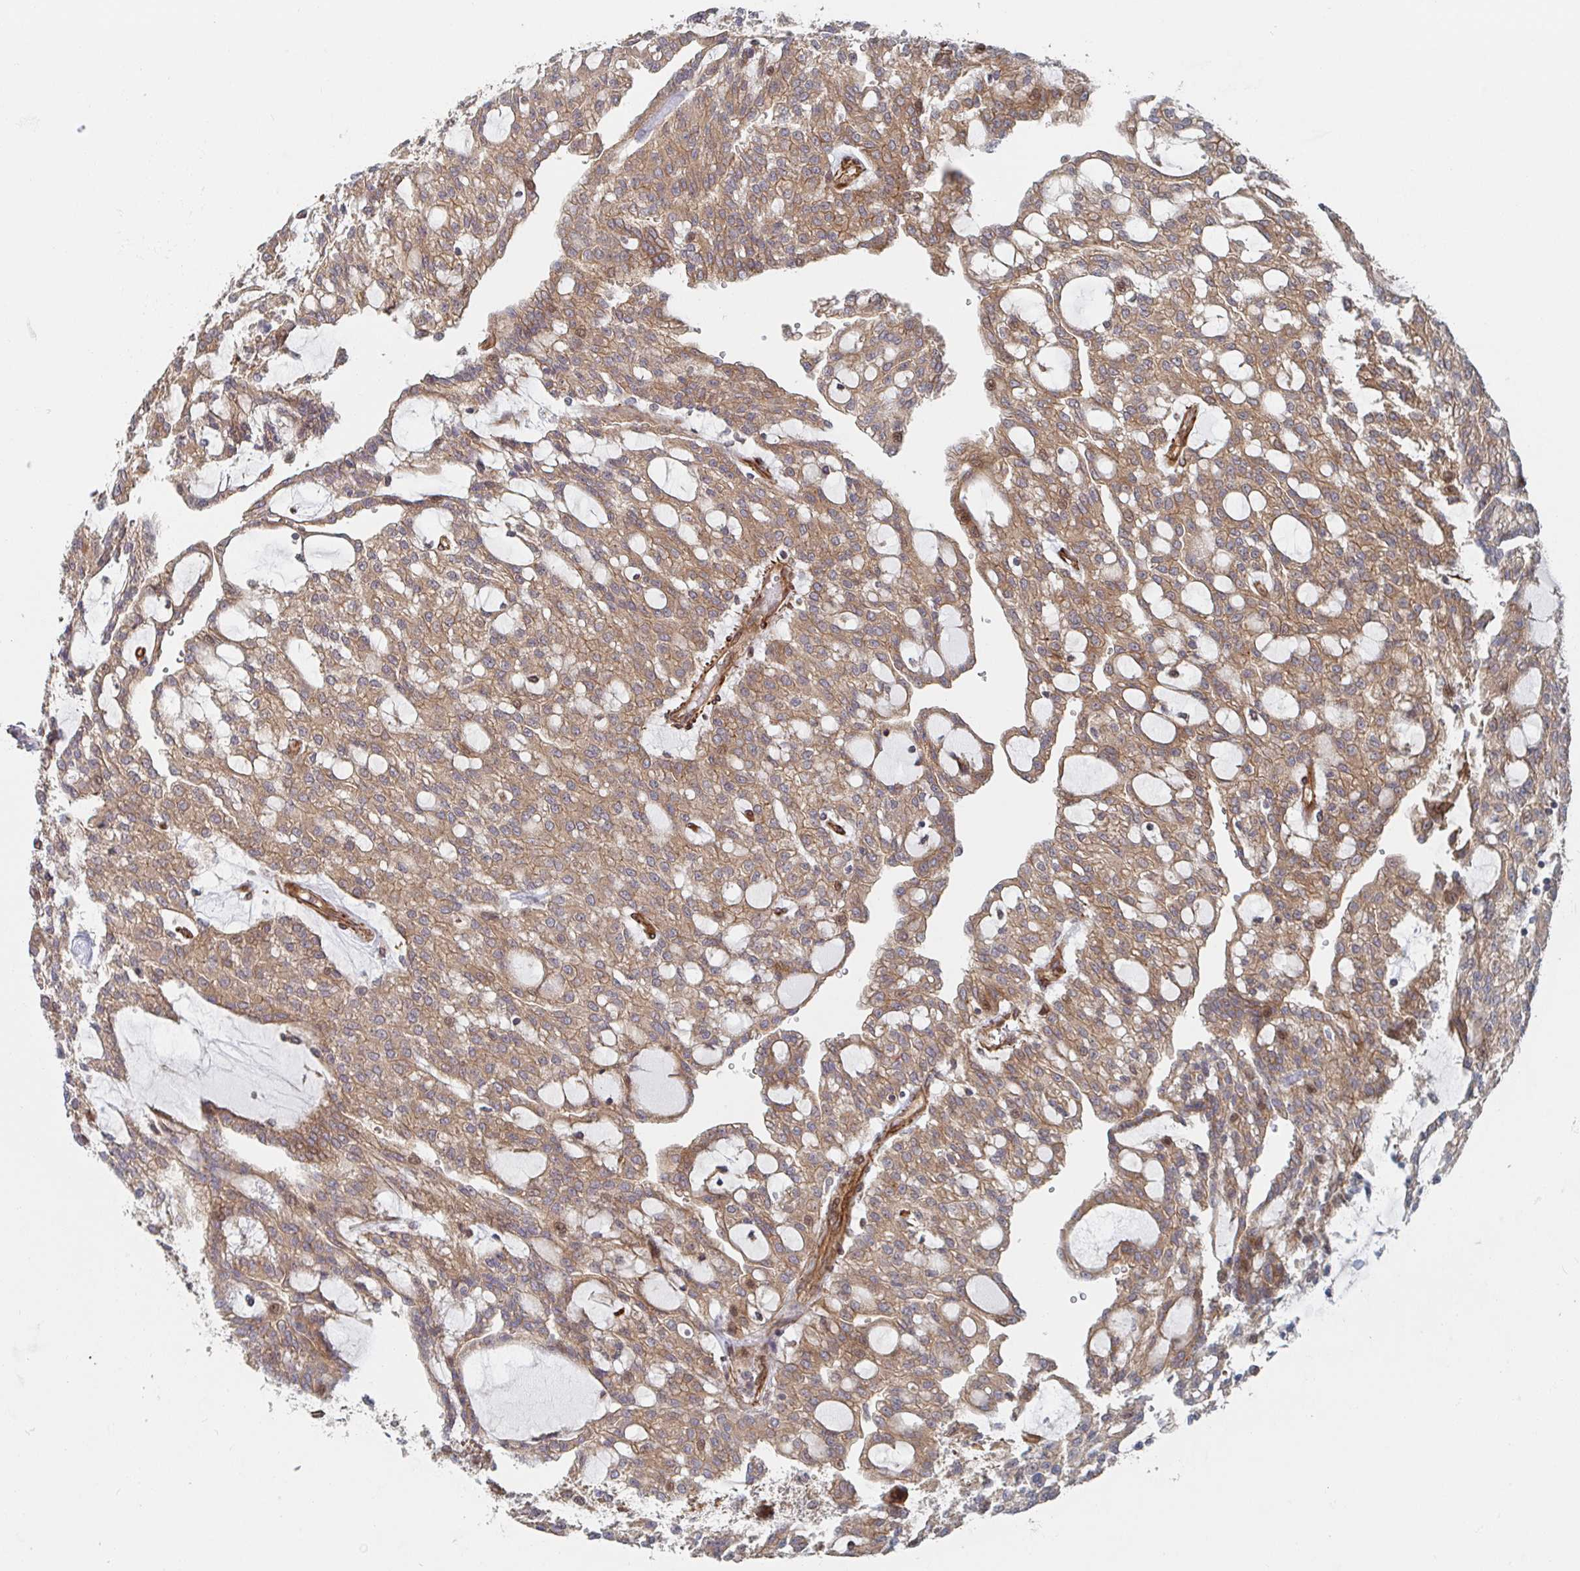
{"staining": {"intensity": "moderate", "quantity": ">75%", "location": "cytoplasmic/membranous"}, "tissue": "renal cancer", "cell_type": "Tumor cells", "image_type": "cancer", "snomed": [{"axis": "morphology", "description": "Adenocarcinoma, NOS"}, {"axis": "topography", "description": "Kidney"}], "caption": "Immunohistochemistry of human renal cancer reveals medium levels of moderate cytoplasmic/membranous staining in about >75% of tumor cells. (Stains: DAB (3,3'-diaminobenzidine) in brown, nuclei in blue, Microscopy: brightfield microscopy at high magnification).", "gene": "DVL3", "patient": {"sex": "male", "age": 63}}